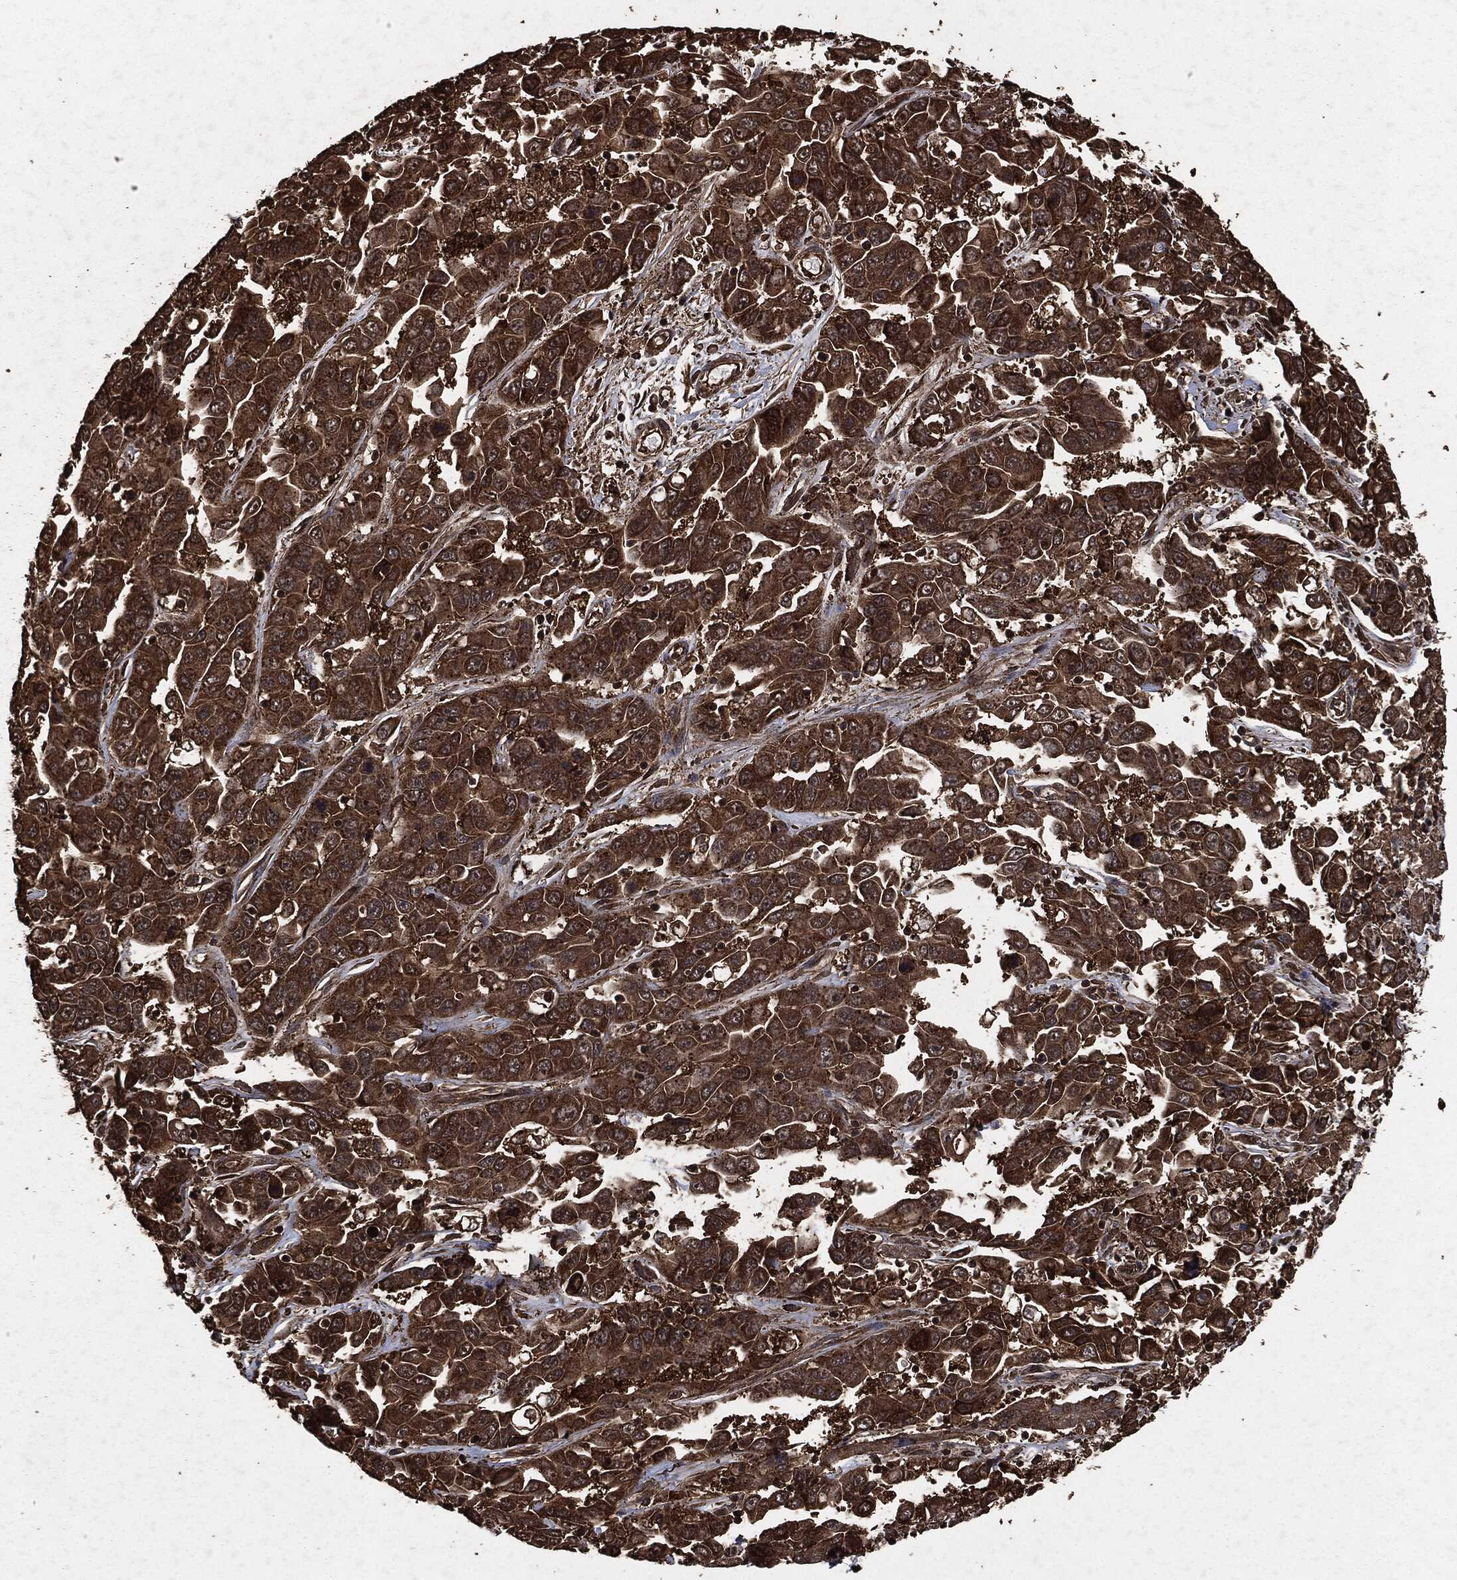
{"staining": {"intensity": "strong", "quantity": ">75%", "location": "cytoplasmic/membranous"}, "tissue": "liver cancer", "cell_type": "Tumor cells", "image_type": "cancer", "snomed": [{"axis": "morphology", "description": "Cholangiocarcinoma"}, {"axis": "topography", "description": "Liver"}], "caption": "This image reveals liver cancer stained with immunohistochemistry to label a protein in brown. The cytoplasmic/membranous of tumor cells show strong positivity for the protein. Nuclei are counter-stained blue.", "gene": "HRAS", "patient": {"sex": "female", "age": 52}}